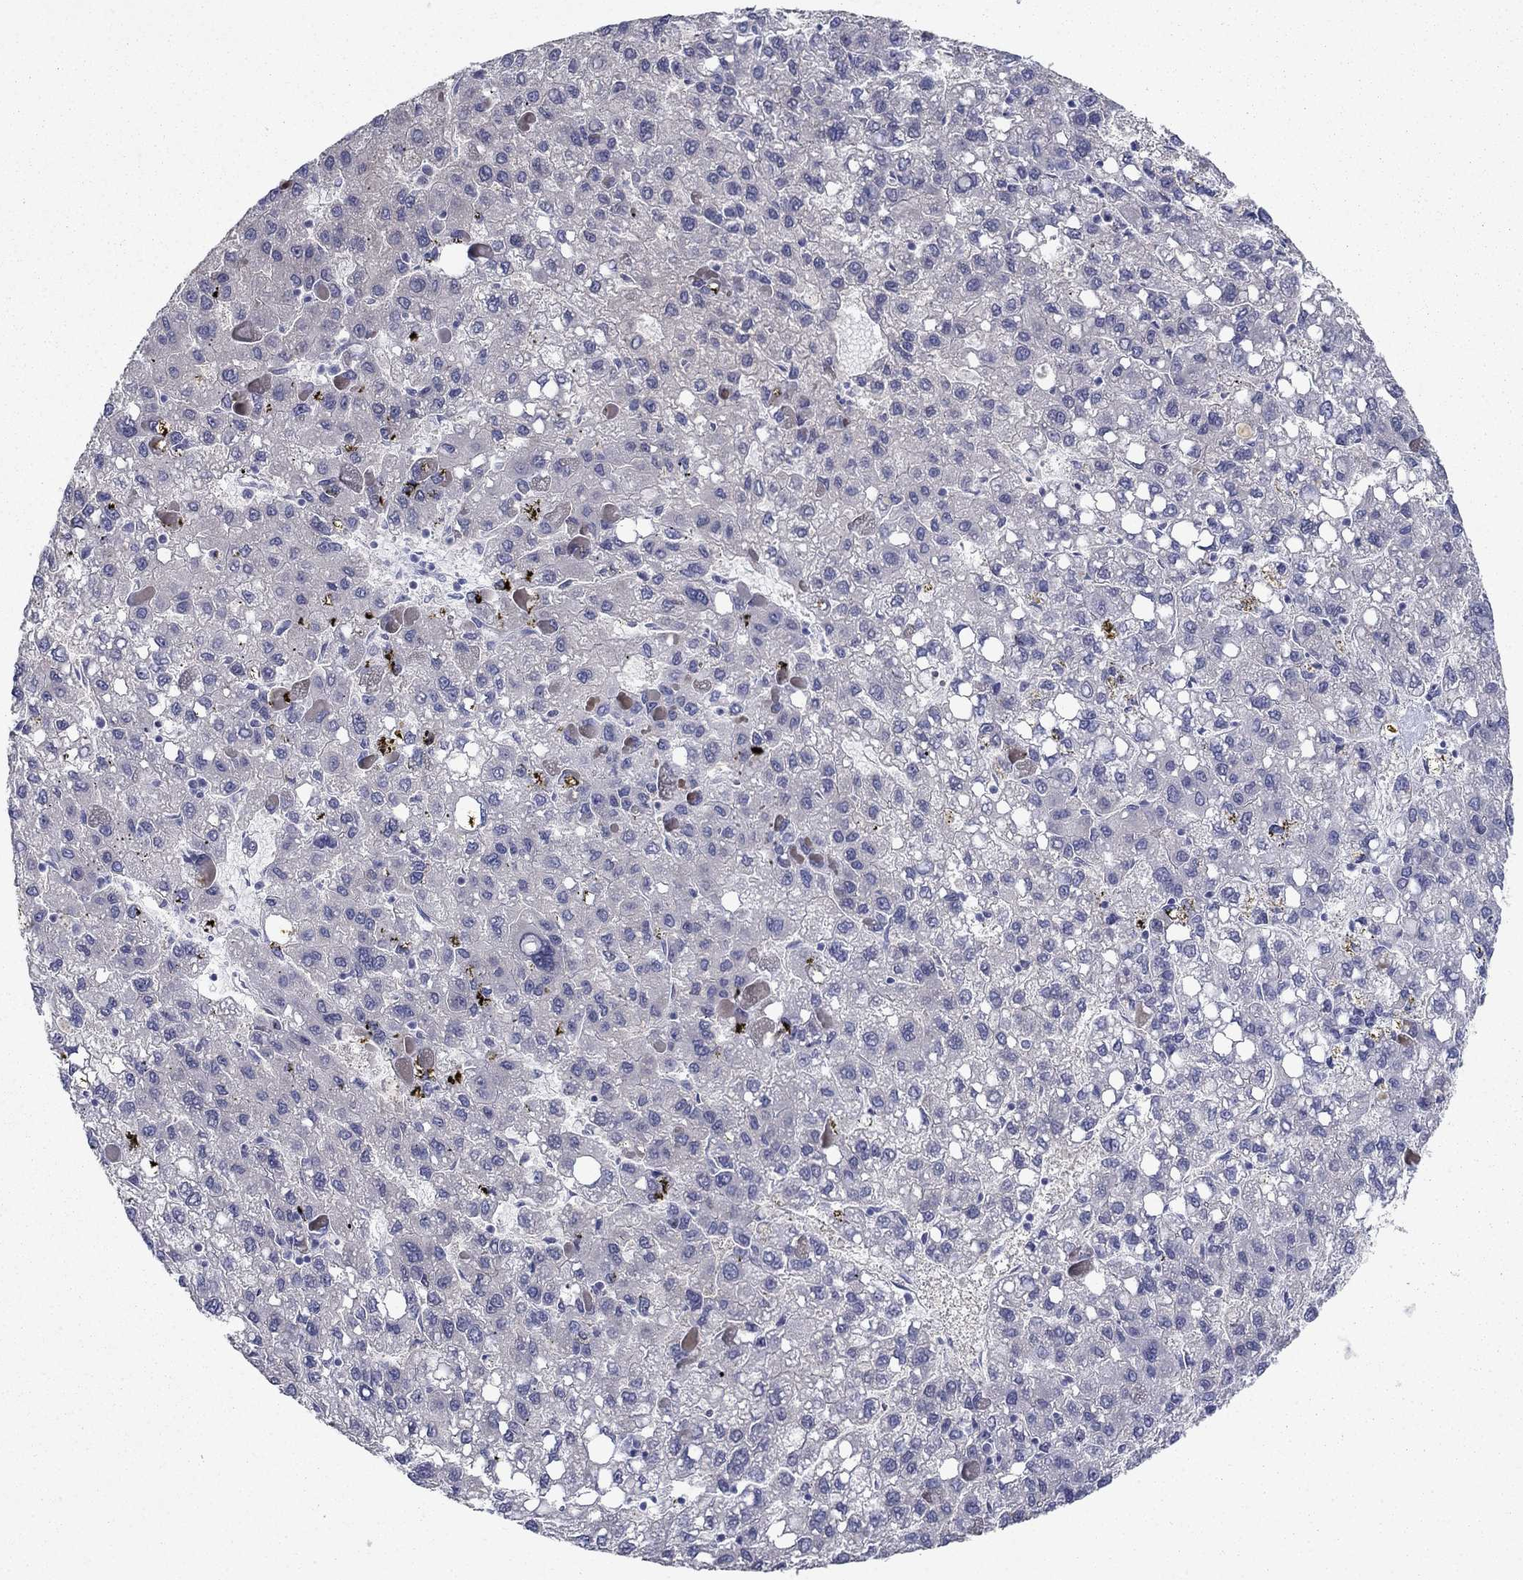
{"staining": {"intensity": "negative", "quantity": "none", "location": "none"}, "tissue": "liver cancer", "cell_type": "Tumor cells", "image_type": "cancer", "snomed": [{"axis": "morphology", "description": "Carcinoma, Hepatocellular, NOS"}, {"axis": "topography", "description": "Liver"}], "caption": "High magnification brightfield microscopy of liver cancer stained with DAB (3,3'-diaminobenzidine) (brown) and counterstained with hematoxylin (blue): tumor cells show no significant positivity. (DAB (3,3'-diaminobenzidine) immunohistochemistry visualized using brightfield microscopy, high magnification).", "gene": "PLS1", "patient": {"sex": "female", "age": 82}}